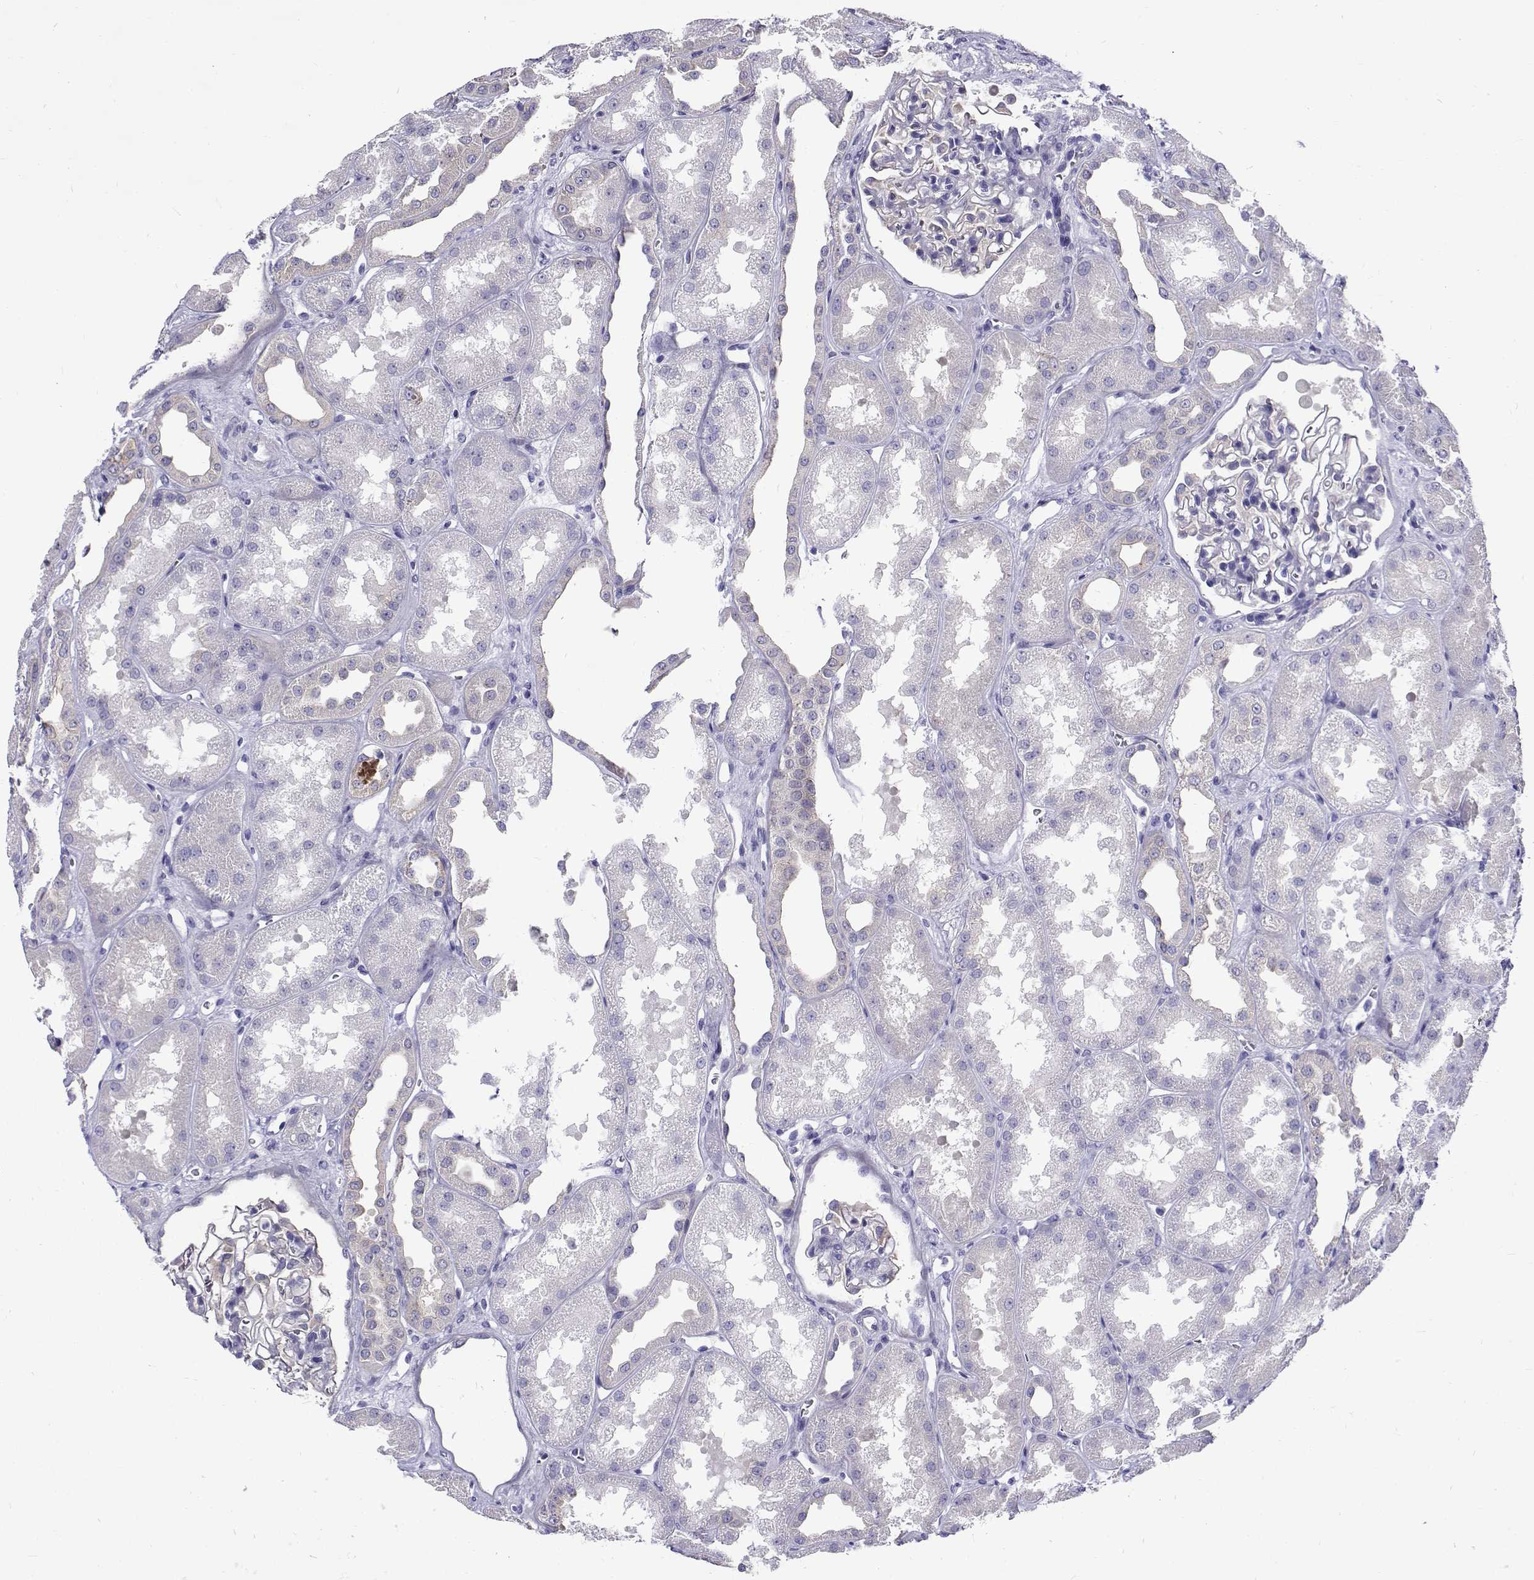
{"staining": {"intensity": "negative", "quantity": "none", "location": "none"}, "tissue": "kidney", "cell_type": "Cells in glomeruli", "image_type": "normal", "snomed": [{"axis": "morphology", "description": "Normal tissue, NOS"}, {"axis": "topography", "description": "Kidney"}], "caption": "Immunohistochemistry (IHC) of unremarkable kidney demonstrates no positivity in cells in glomeruli. (Stains: DAB (3,3'-diaminobenzidine) immunohistochemistry with hematoxylin counter stain, Microscopy: brightfield microscopy at high magnification).", "gene": "IGSF1", "patient": {"sex": "male", "age": 61}}